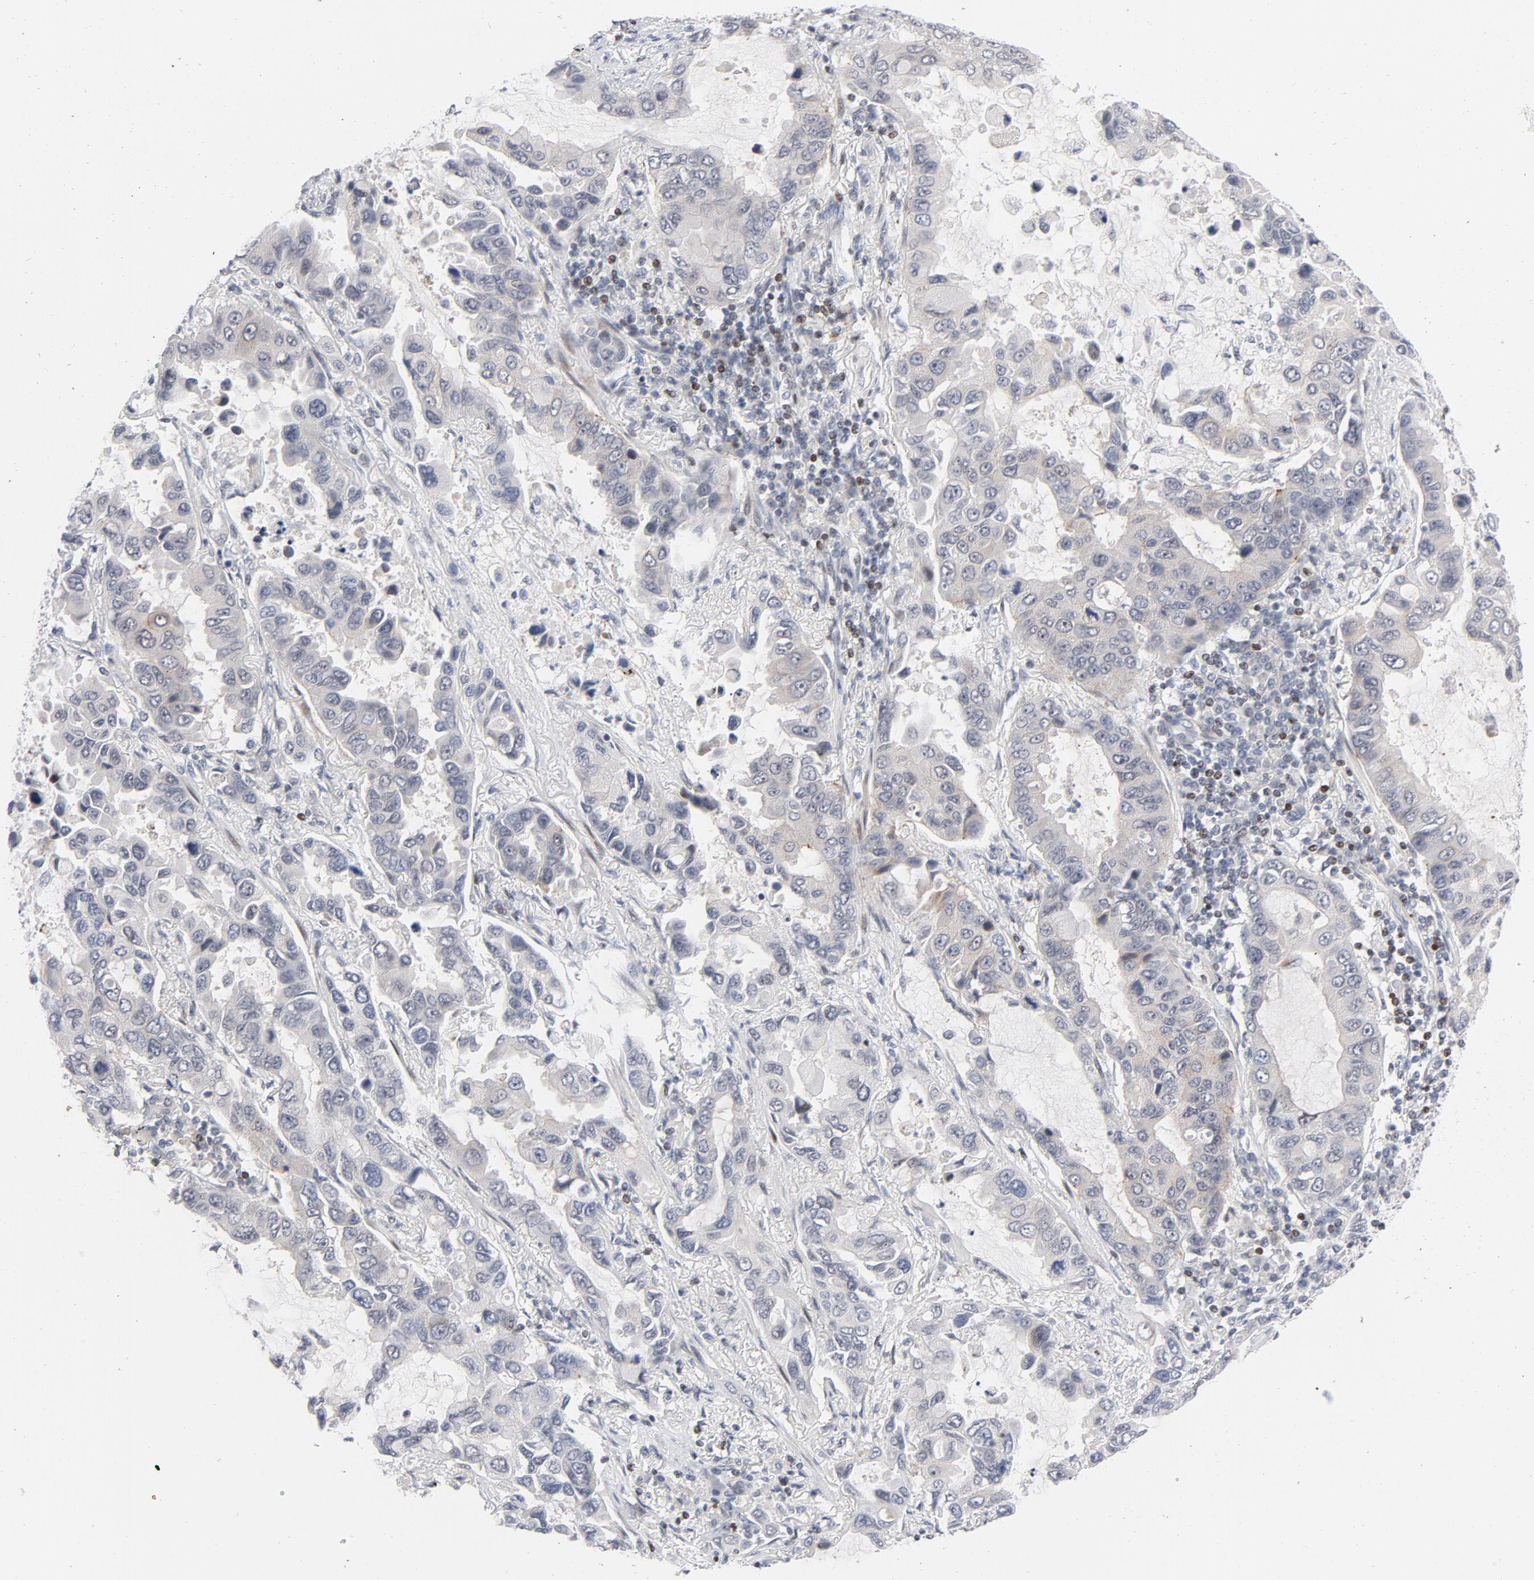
{"staining": {"intensity": "negative", "quantity": "none", "location": "none"}, "tissue": "lung cancer", "cell_type": "Tumor cells", "image_type": "cancer", "snomed": [{"axis": "morphology", "description": "Adenocarcinoma, NOS"}, {"axis": "topography", "description": "Lung"}], "caption": "This image is of lung adenocarcinoma stained with immunohistochemistry to label a protein in brown with the nuclei are counter-stained blue. There is no expression in tumor cells.", "gene": "NFIC", "patient": {"sex": "male", "age": 64}}